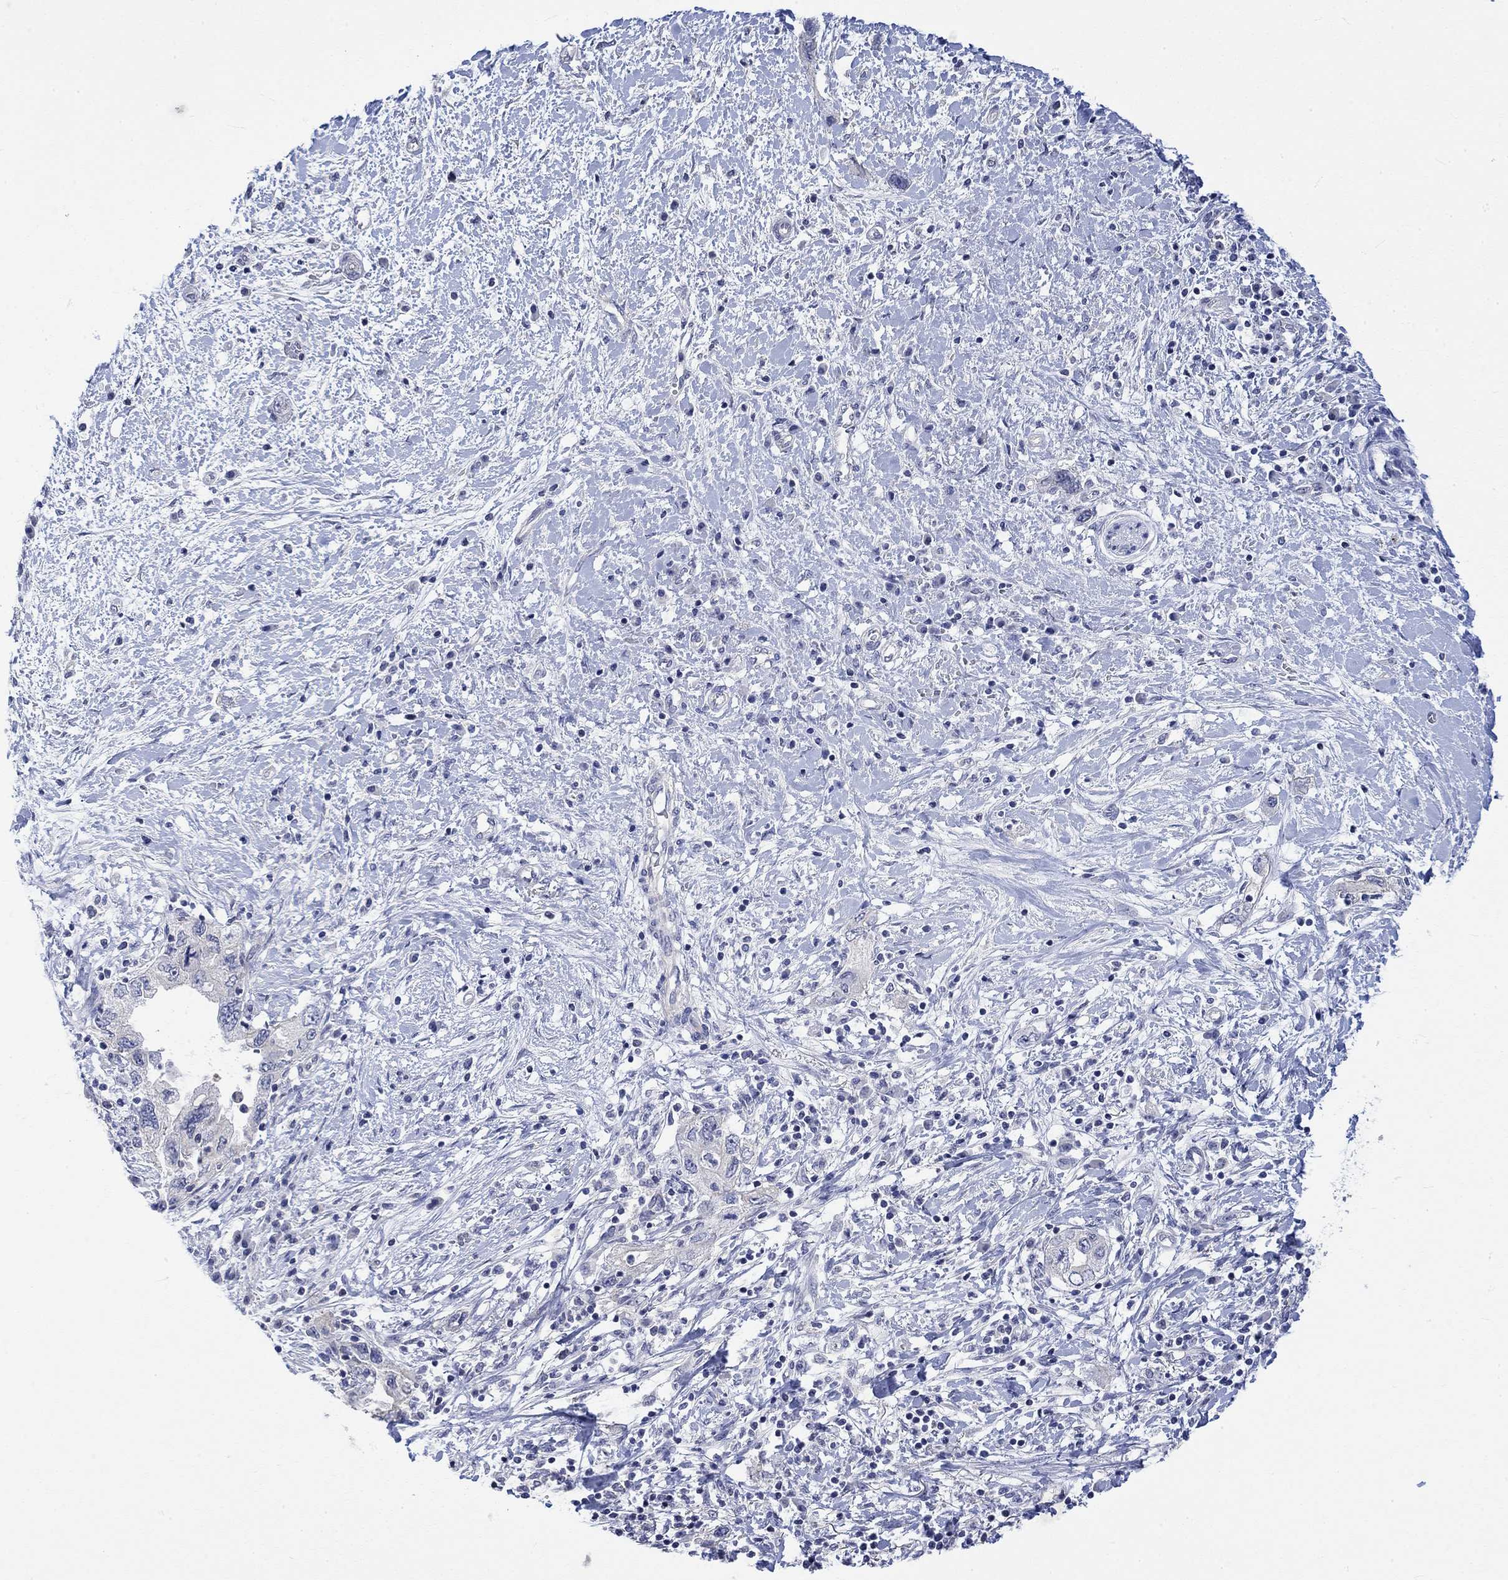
{"staining": {"intensity": "weak", "quantity": "<25%", "location": "cytoplasmic/membranous"}, "tissue": "pancreatic cancer", "cell_type": "Tumor cells", "image_type": "cancer", "snomed": [{"axis": "morphology", "description": "Adenocarcinoma, NOS"}, {"axis": "topography", "description": "Pancreas"}], "caption": "An image of adenocarcinoma (pancreatic) stained for a protein demonstrates no brown staining in tumor cells.", "gene": "AGRP", "patient": {"sex": "female", "age": 73}}